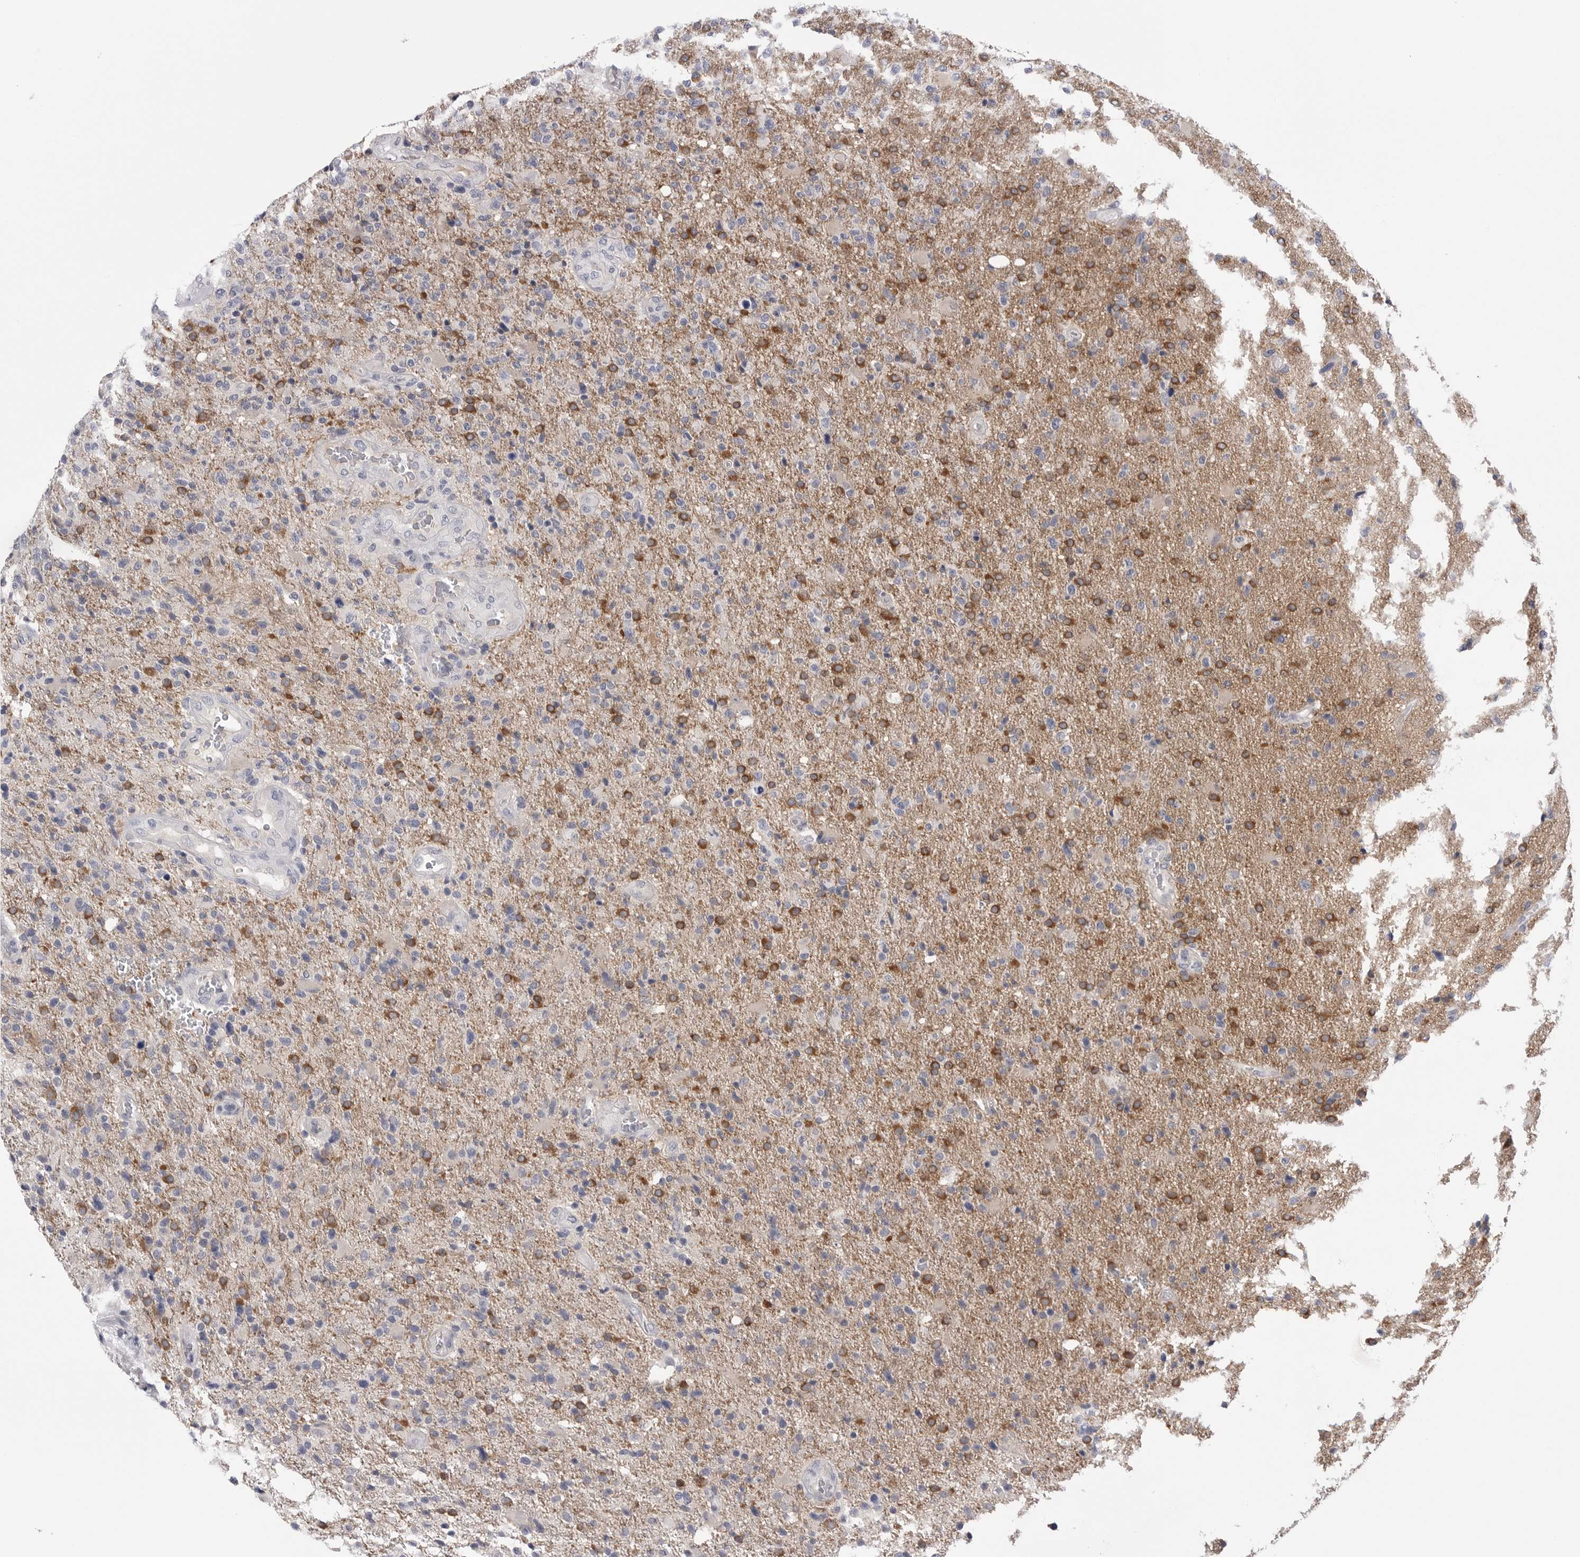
{"staining": {"intensity": "weak", "quantity": "<25%", "location": "cytoplasmic/membranous"}, "tissue": "glioma", "cell_type": "Tumor cells", "image_type": "cancer", "snomed": [{"axis": "morphology", "description": "Glioma, malignant, High grade"}, {"axis": "topography", "description": "Brain"}], "caption": "This image is of malignant glioma (high-grade) stained with IHC to label a protein in brown with the nuclei are counter-stained blue. There is no staining in tumor cells.", "gene": "DLGAP3", "patient": {"sex": "male", "age": 72}}